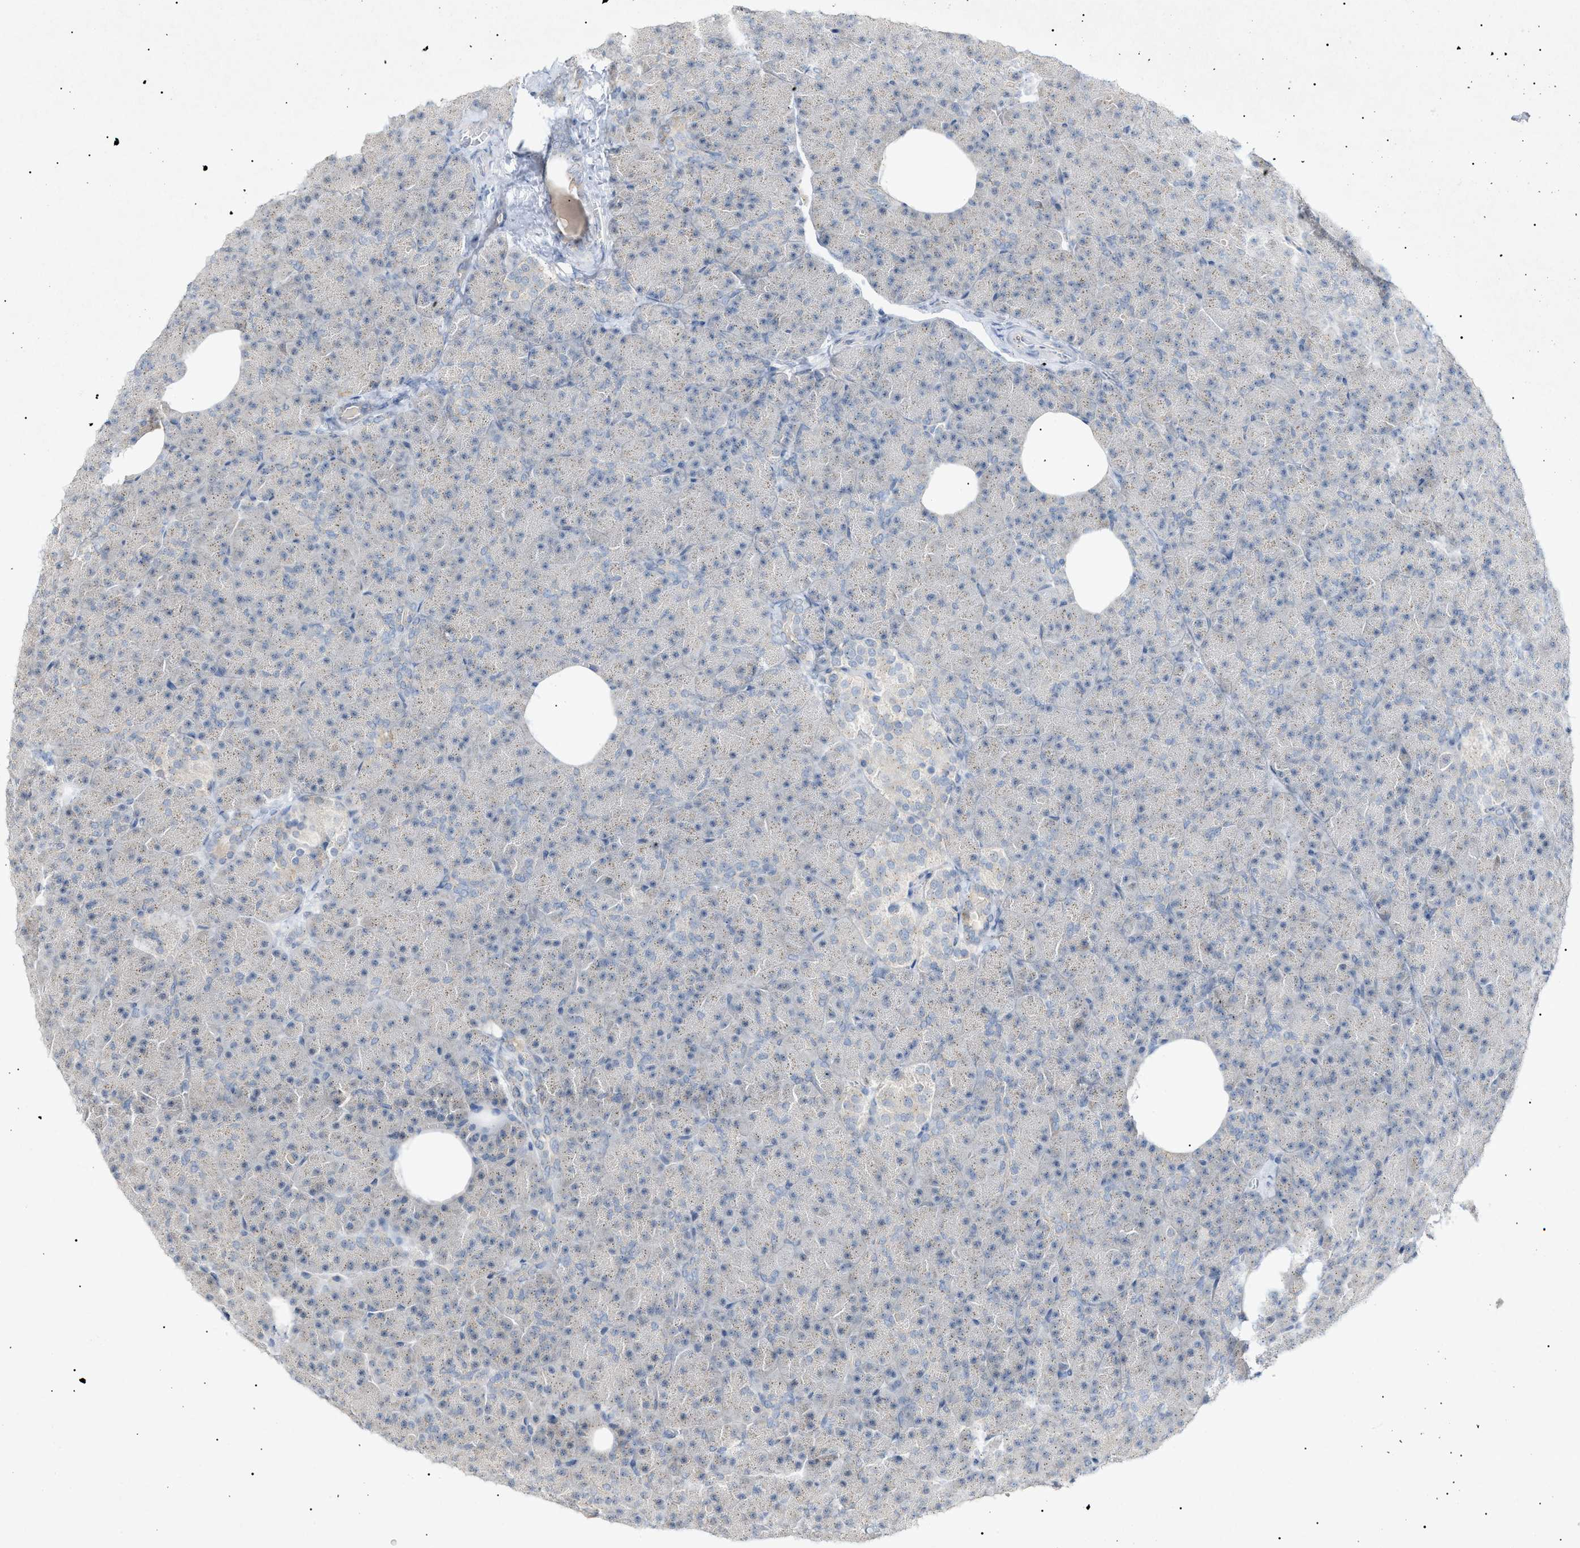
{"staining": {"intensity": "weak", "quantity": "25%-75%", "location": "cytoplasmic/membranous"}, "tissue": "pancreas", "cell_type": "Exocrine glandular cells", "image_type": "normal", "snomed": [{"axis": "morphology", "description": "Normal tissue, NOS"}, {"axis": "topography", "description": "Pancreas"}], "caption": "A photomicrograph of human pancreas stained for a protein reveals weak cytoplasmic/membranous brown staining in exocrine glandular cells.", "gene": "SLC25A31", "patient": {"sex": "female", "age": 35}}